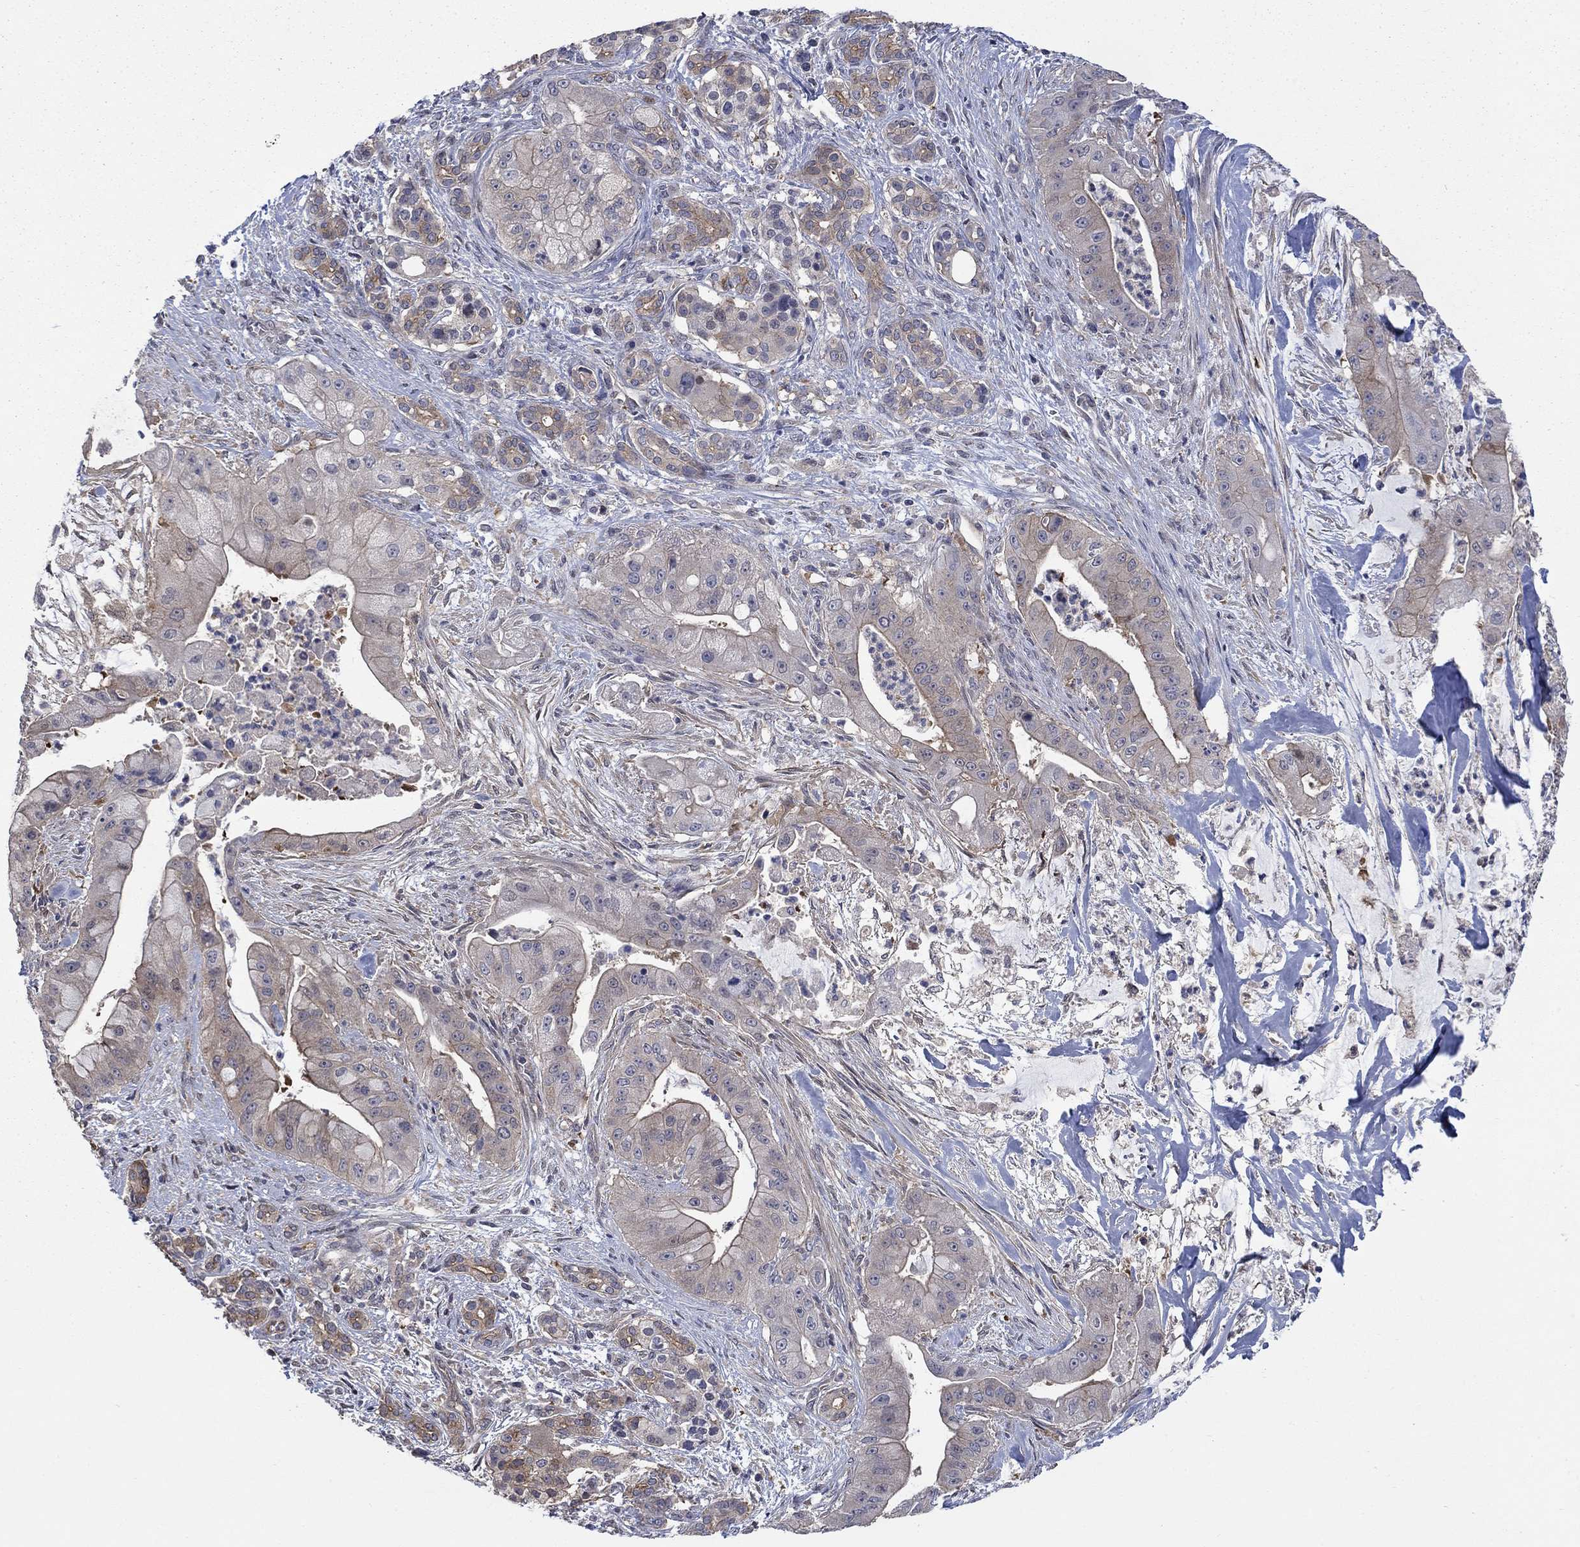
{"staining": {"intensity": "weak", "quantity": "25%-75%", "location": "cytoplasmic/membranous"}, "tissue": "pancreatic cancer", "cell_type": "Tumor cells", "image_type": "cancer", "snomed": [{"axis": "morphology", "description": "Normal tissue, NOS"}, {"axis": "morphology", "description": "Inflammation, NOS"}, {"axis": "morphology", "description": "Adenocarcinoma, NOS"}, {"axis": "topography", "description": "Pancreas"}], "caption": "The histopathology image shows a brown stain indicating the presence of a protein in the cytoplasmic/membranous of tumor cells in pancreatic cancer.", "gene": "PDZD2", "patient": {"sex": "male", "age": 57}}